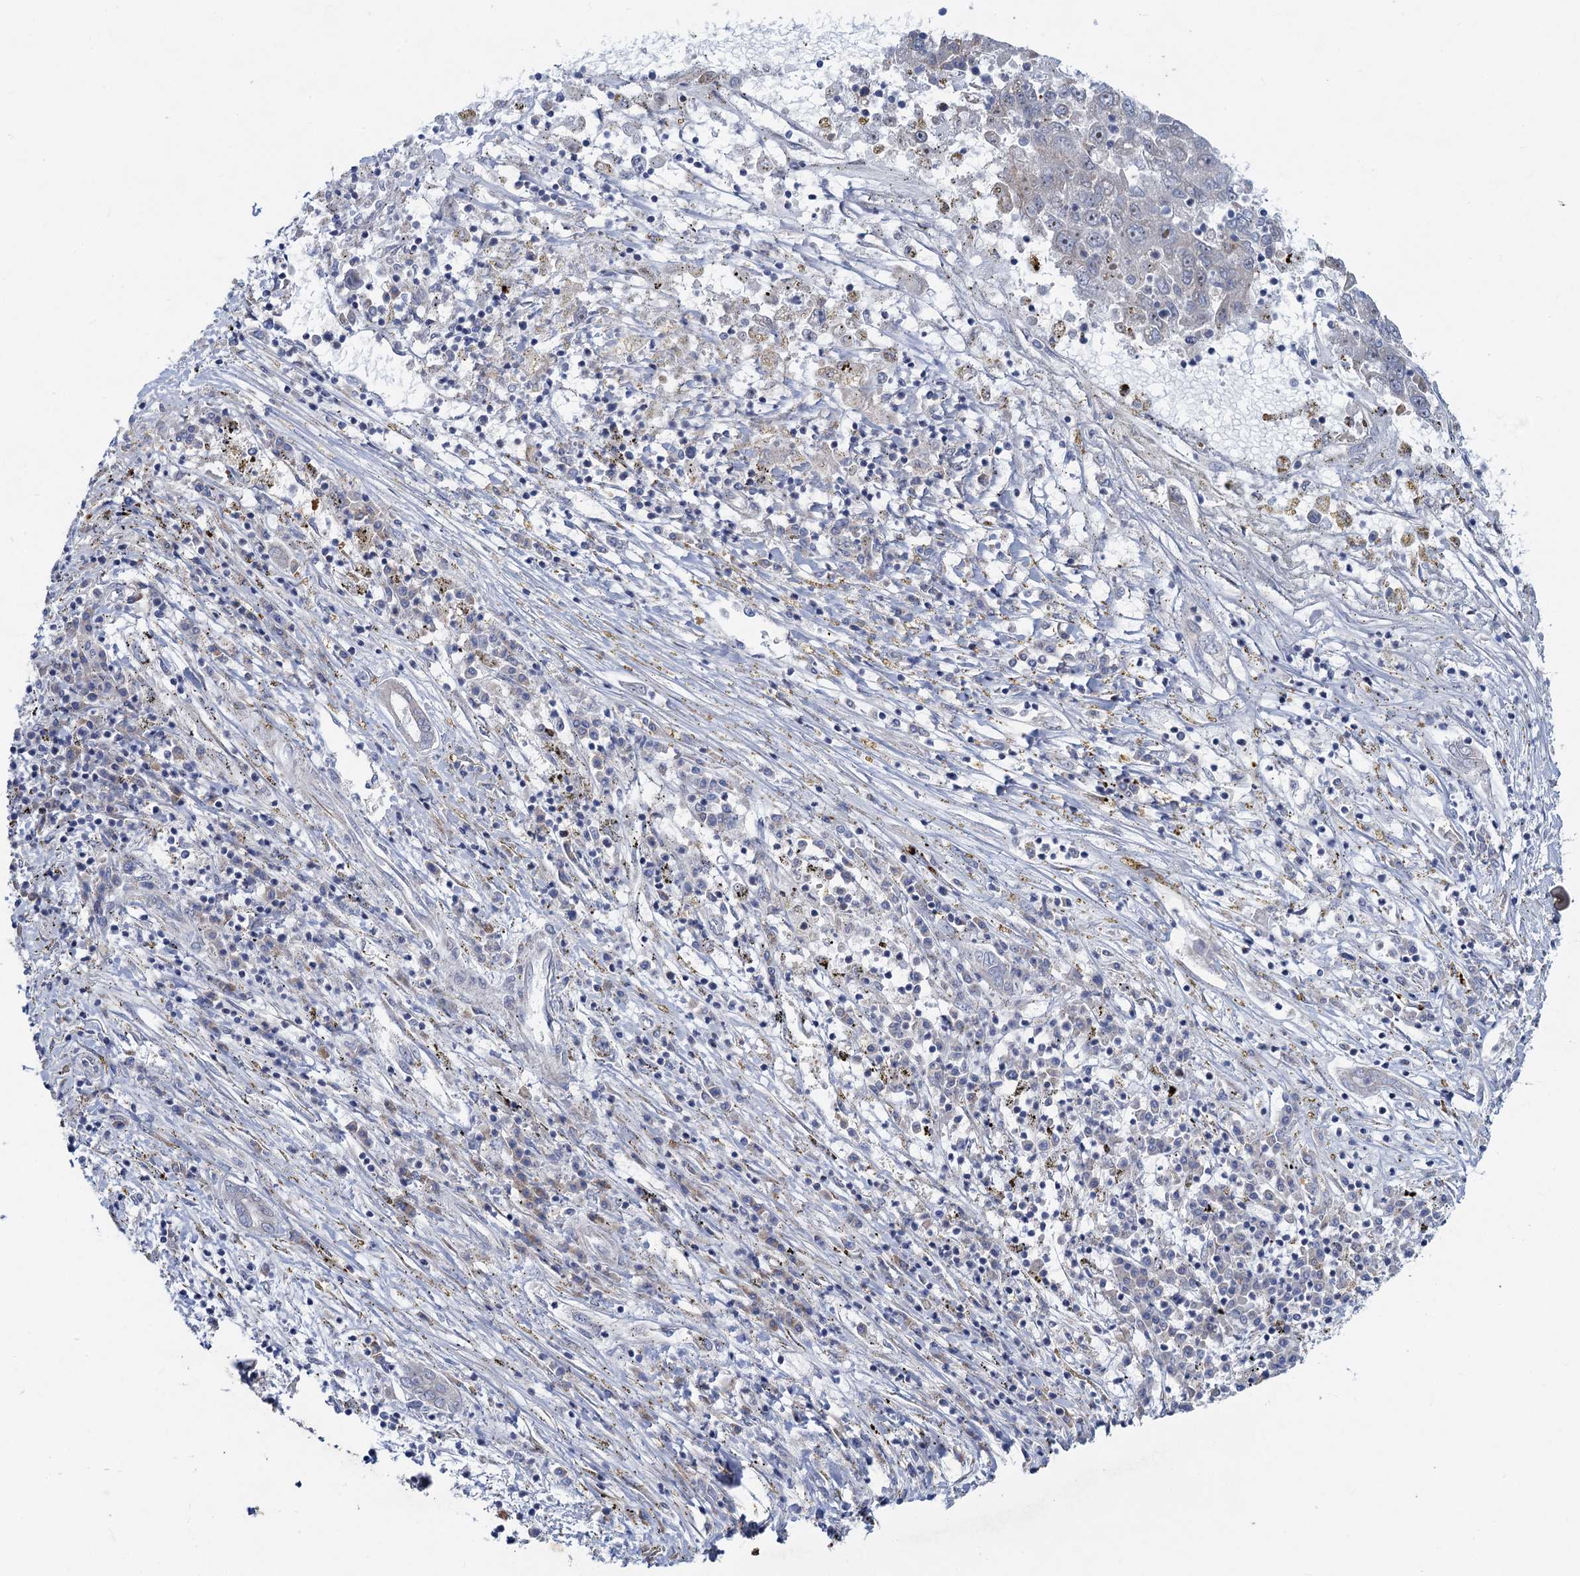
{"staining": {"intensity": "negative", "quantity": "none", "location": "none"}, "tissue": "liver cancer", "cell_type": "Tumor cells", "image_type": "cancer", "snomed": [{"axis": "morphology", "description": "Carcinoma, Hepatocellular, NOS"}, {"axis": "topography", "description": "Liver"}], "caption": "Human liver hepatocellular carcinoma stained for a protein using immunohistochemistry (IHC) reveals no staining in tumor cells.", "gene": "QPCTL", "patient": {"sex": "male", "age": 49}}